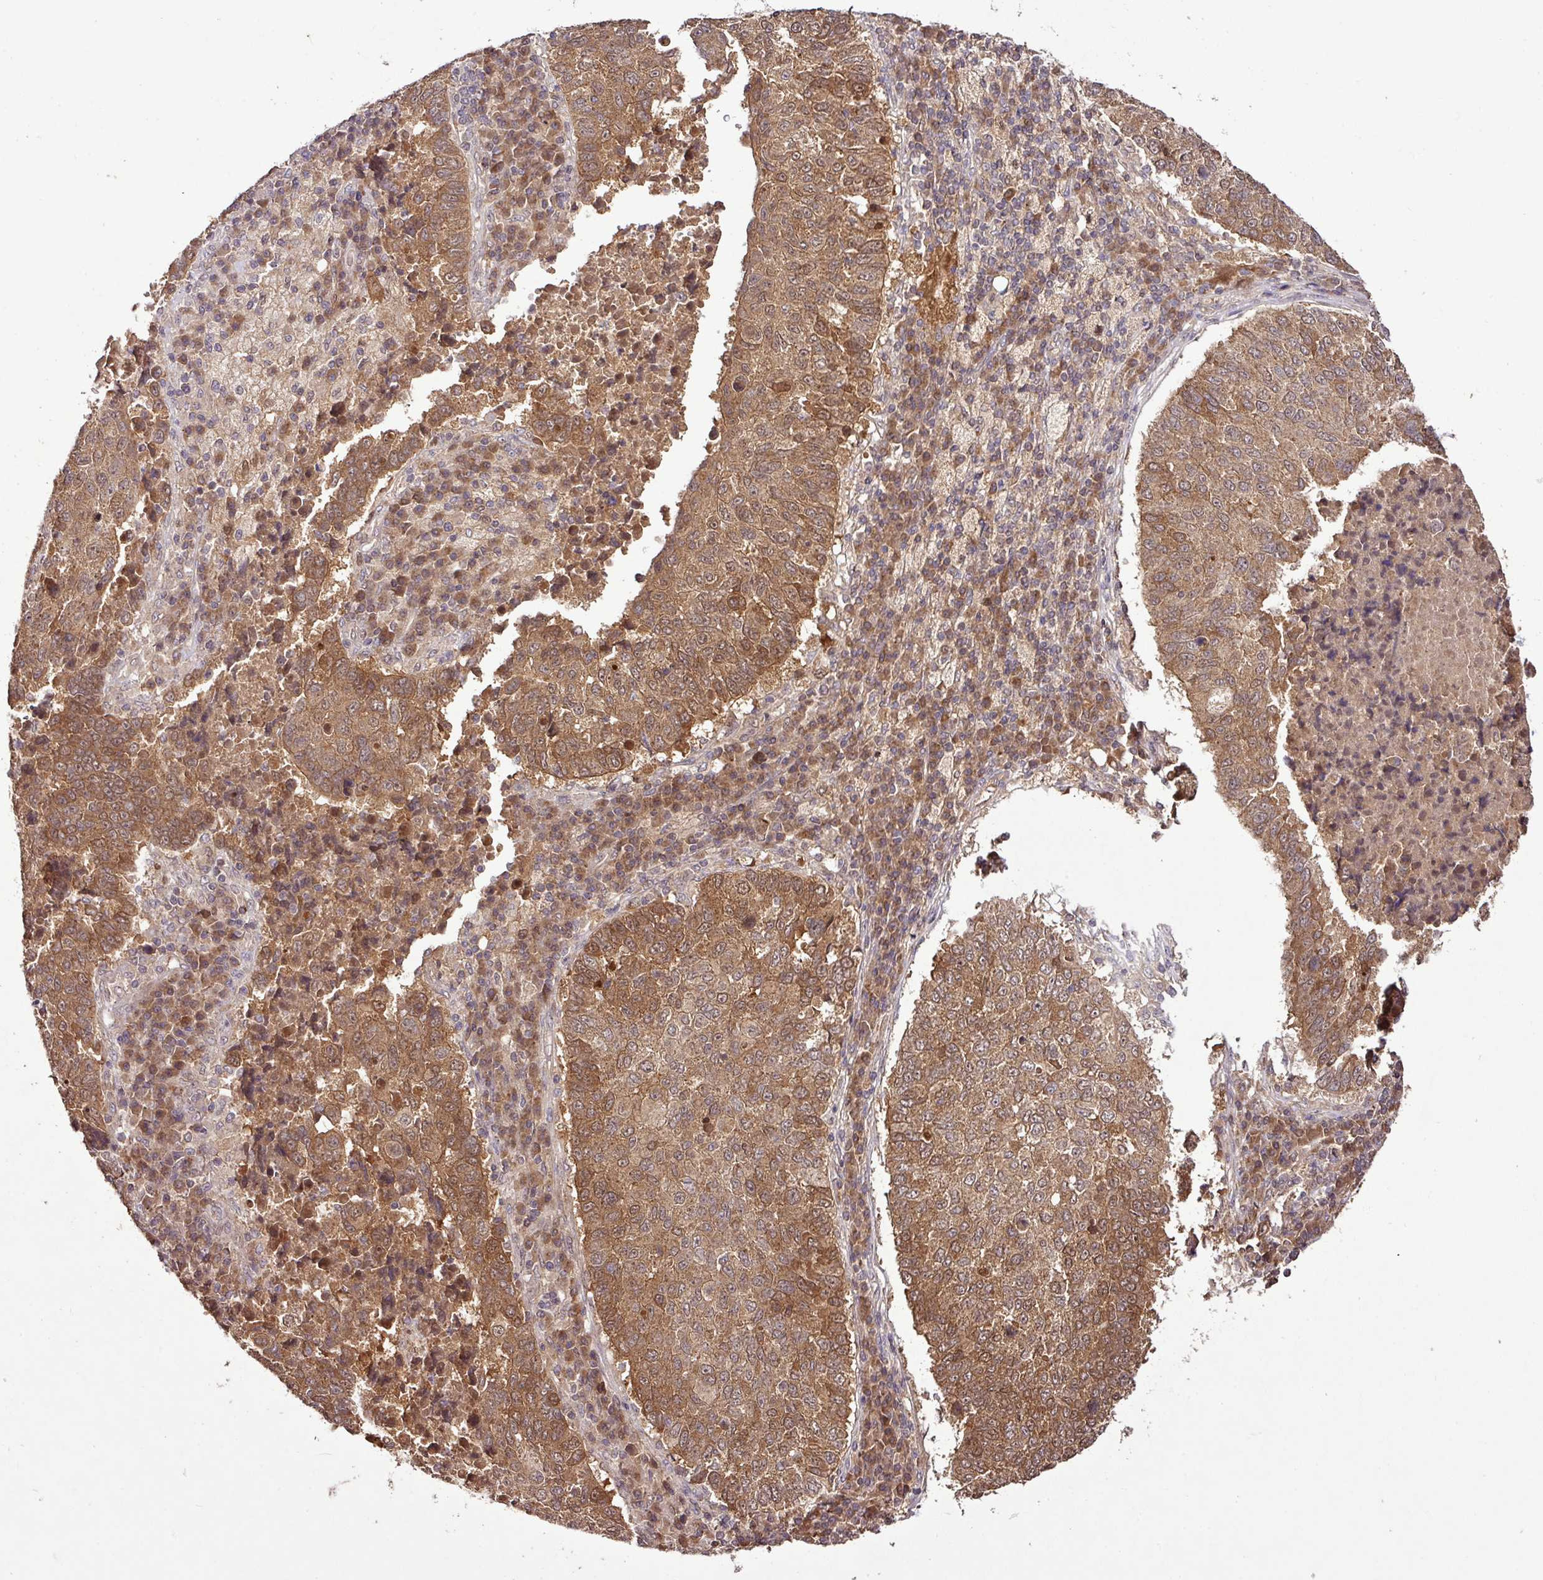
{"staining": {"intensity": "moderate", "quantity": ">75%", "location": "cytoplasmic/membranous,nuclear"}, "tissue": "lung cancer", "cell_type": "Tumor cells", "image_type": "cancer", "snomed": [{"axis": "morphology", "description": "Squamous cell carcinoma, NOS"}, {"axis": "topography", "description": "Lung"}], "caption": "Squamous cell carcinoma (lung) tissue exhibits moderate cytoplasmic/membranous and nuclear positivity in about >75% of tumor cells, visualized by immunohistochemistry.", "gene": "FAIM", "patient": {"sex": "male", "age": 73}}